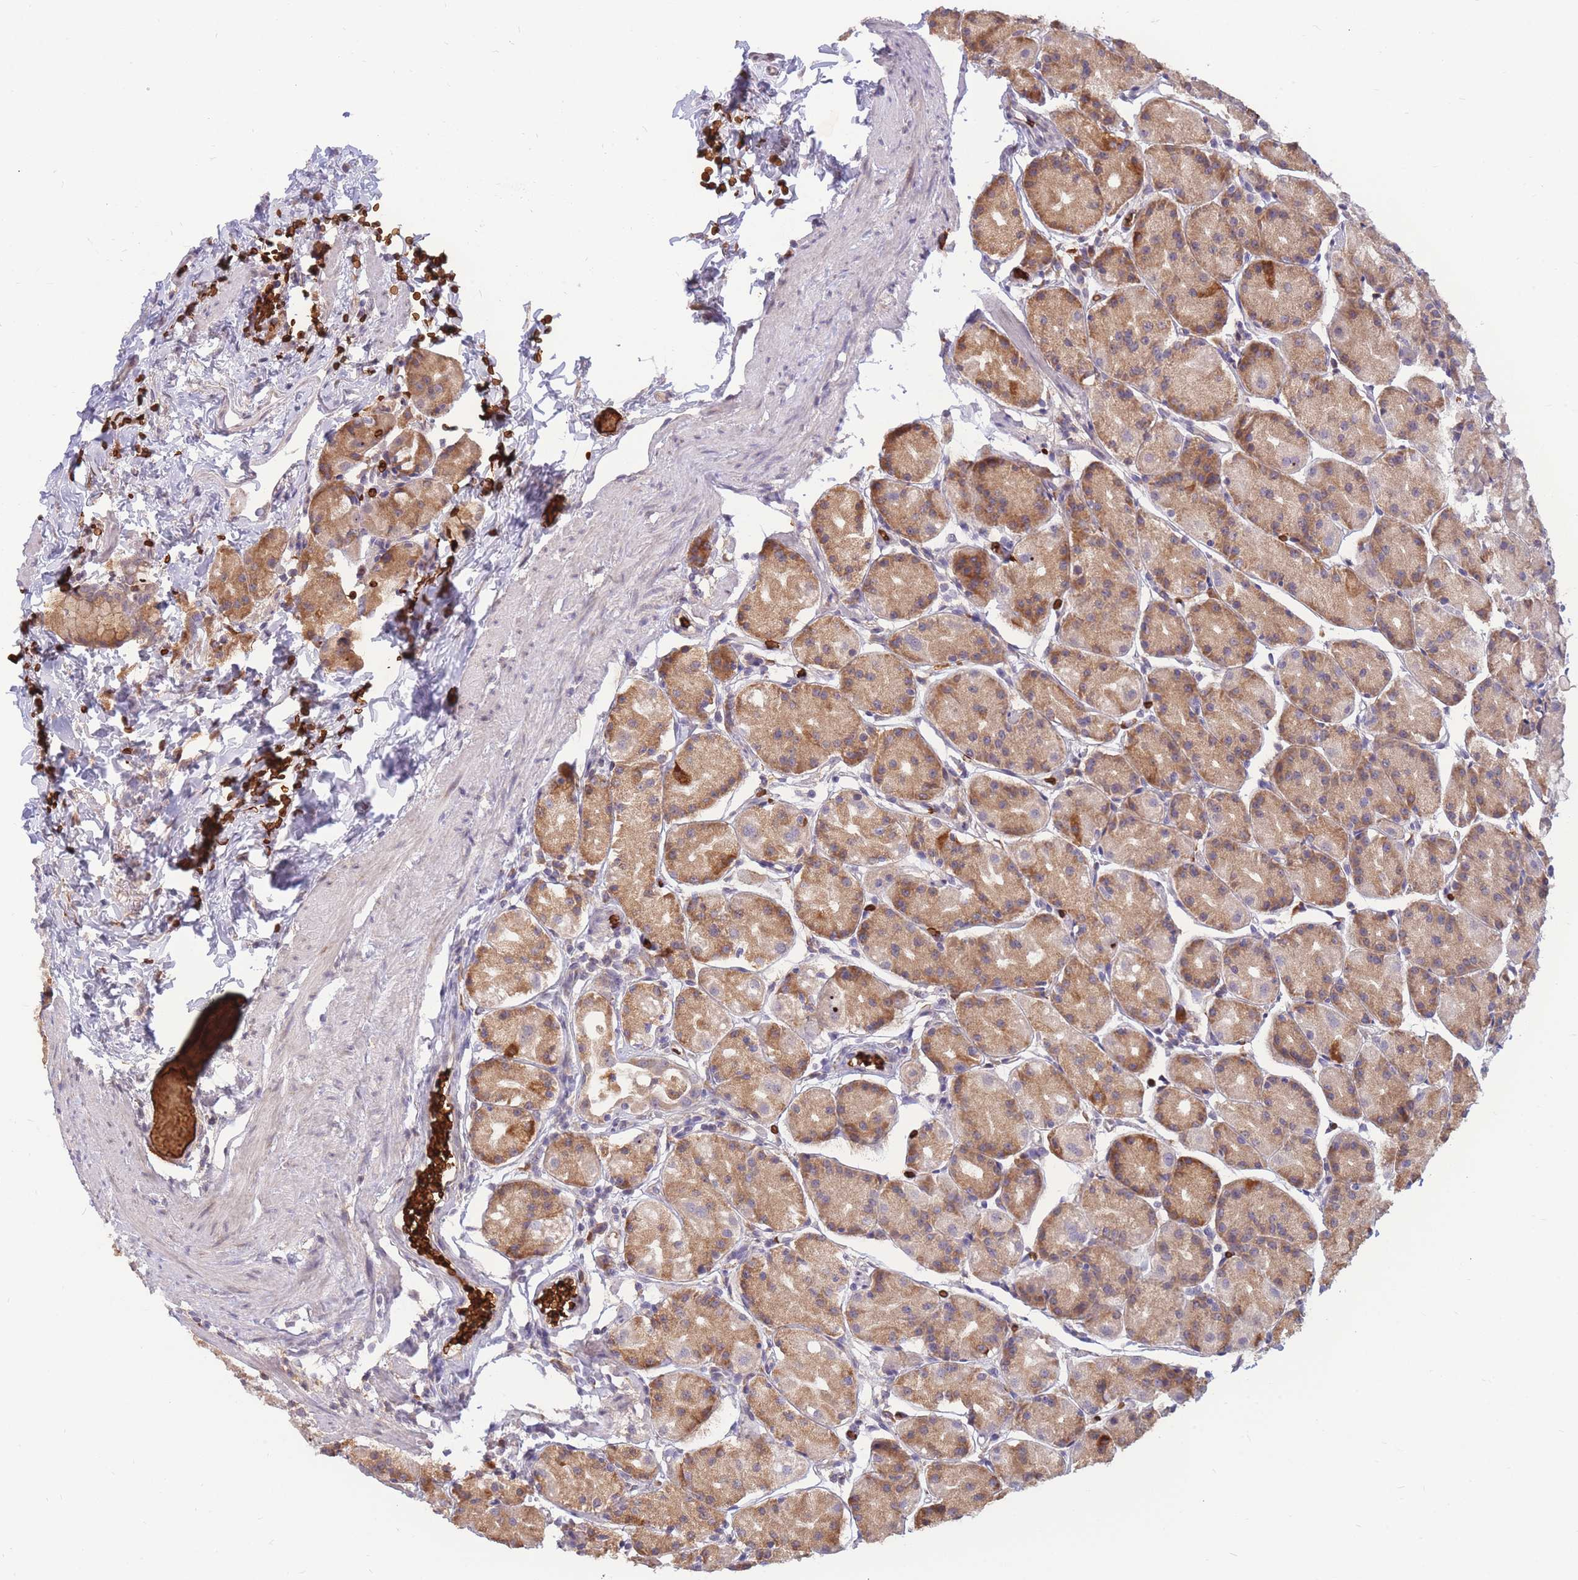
{"staining": {"intensity": "moderate", "quantity": "25%-75%", "location": "cytoplasmic/membranous"}, "tissue": "stomach", "cell_type": "Glandular cells", "image_type": "normal", "snomed": [{"axis": "morphology", "description": "Normal tissue, NOS"}, {"axis": "topography", "description": "Stomach, upper"}], "caption": "Immunohistochemistry image of benign human stomach stained for a protein (brown), which shows medium levels of moderate cytoplasmic/membranous expression in approximately 25%-75% of glandular cells.", "gene": "ATP10D", "patient": {"sex": "male", "age": 47}}